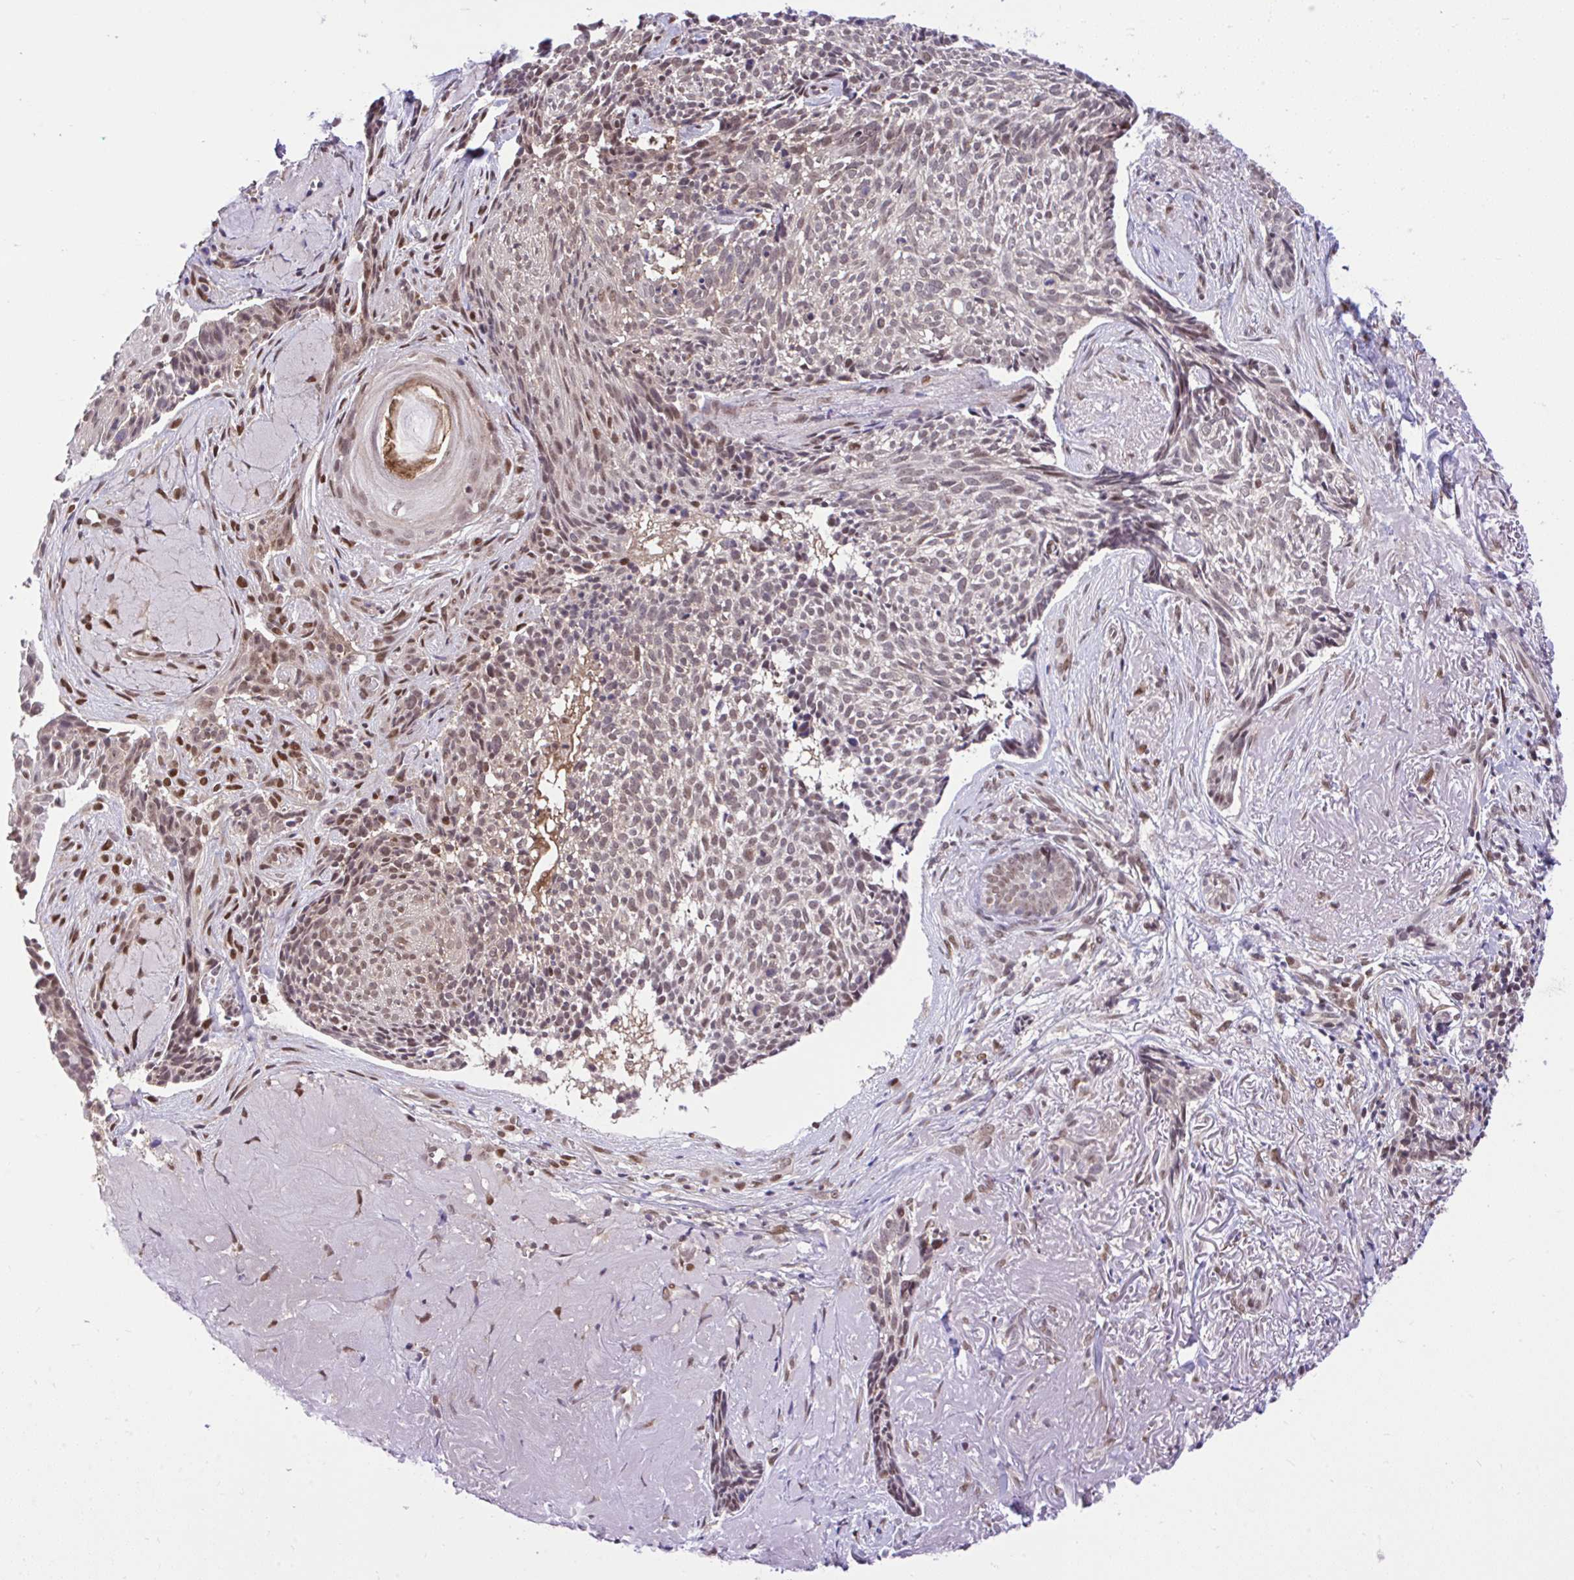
{"staining": {"intensity": "weak", "quantity": ">75%", "location": "nuclear"}, "tissue": "skin cancer", "cell_type": "Tumor cells", "image_type": "cancer", "snomed": [{"axis": "morphology", "description": "Basal cell carcinoma"}, {"axis": "topography", "description": "Skin"}, {"axis": "topography", "description": "Skin of face"}], "caption": "This image exhibits immunohistochemistry (IHC) staining of skin basal cell carcinoma, with low weak nuclear positivity in approximately >75% of tumor cells.", "gene": "GLIS3", "patient": {"sex": "female", "age": 95}}